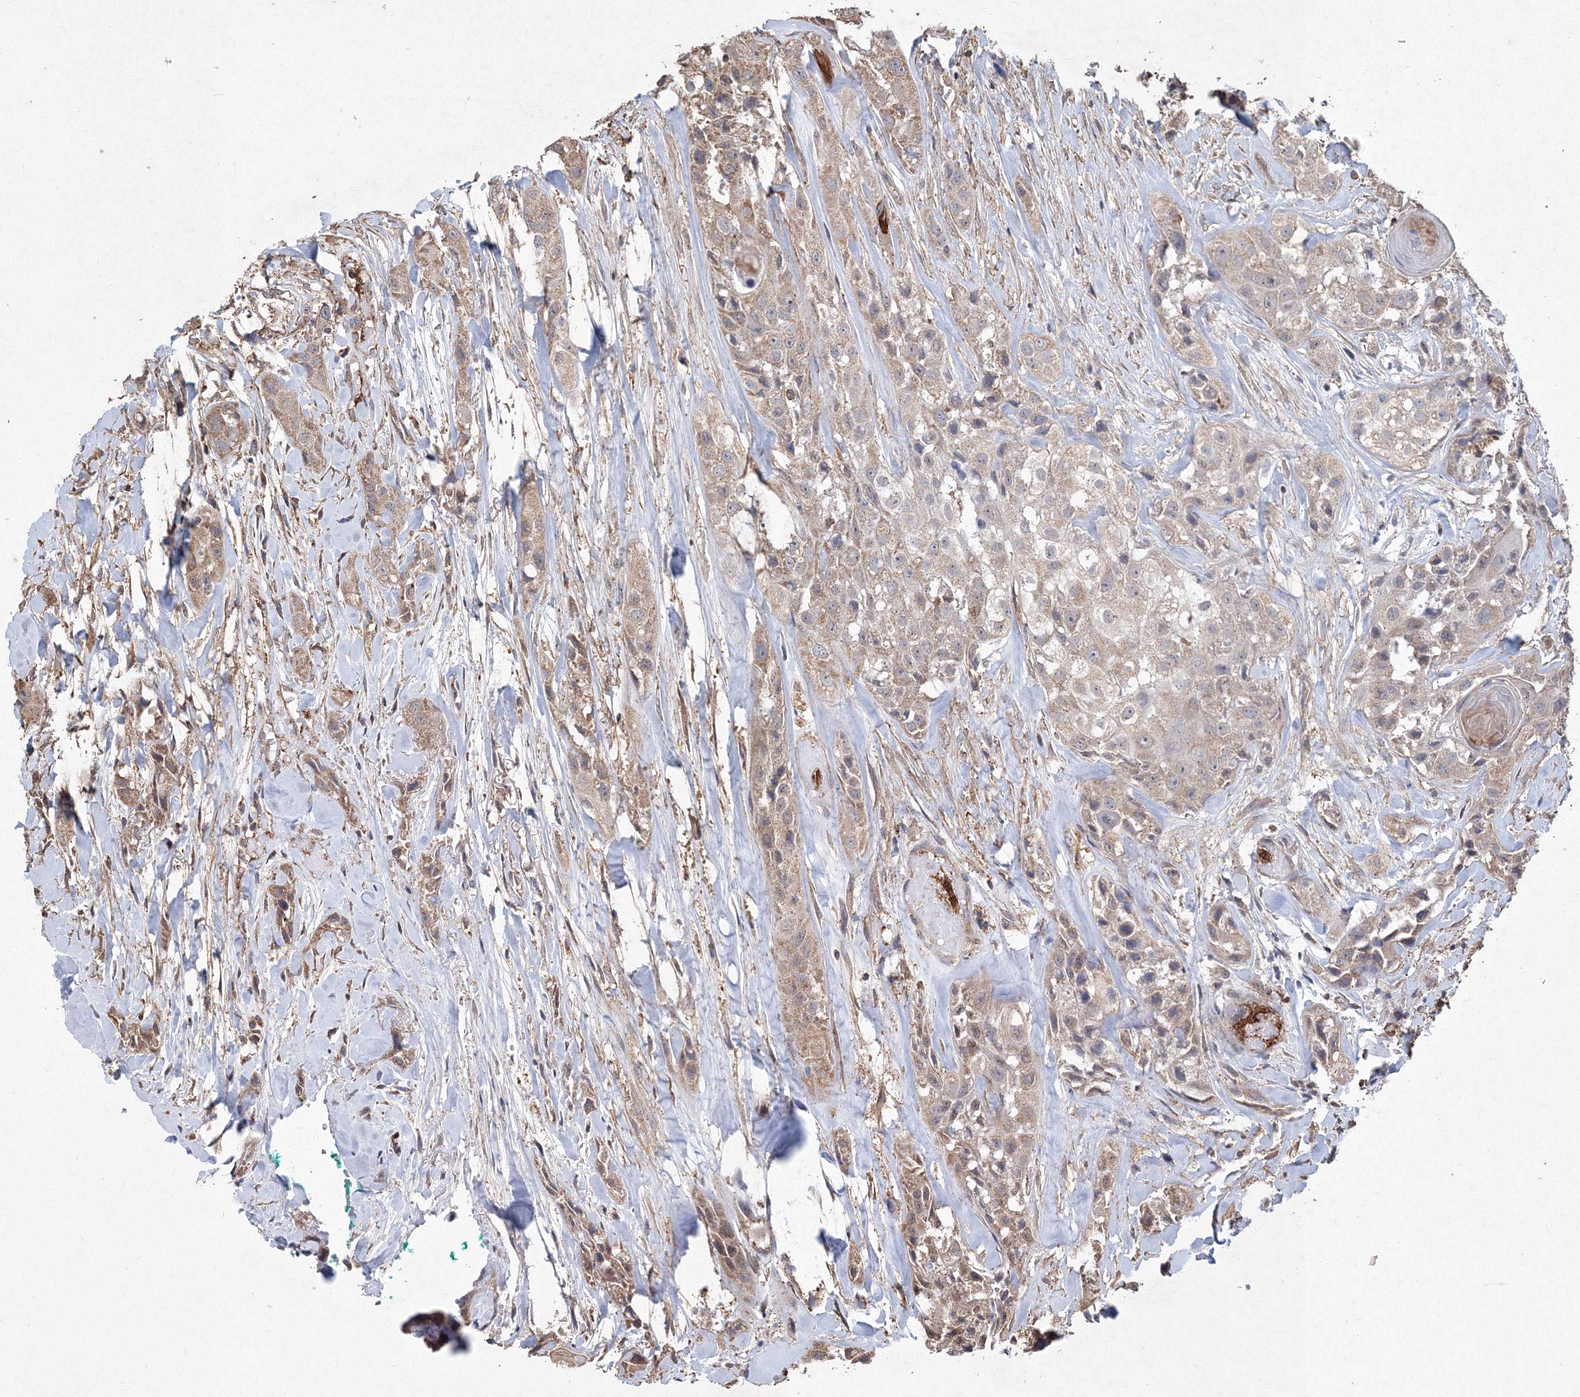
{"staining": {"intensity": "moderate", "quantity": "25%-75%", "location": "cytoplasmic/membranous"}, "tissue": "head and neck cancer", "cell_type": "Tumor cells", "image_type": "cancer", "snomed": [{"axis": "morphology", "description": "Normal tissue, NOS"}, {"axis": "morphology", "description": "Squamous cell carcinoma, NOS"}, {"axis": "topography", "description": "Skeletal muscle"}, {"axis": "topography", "description": "Head-Neck"}], "caption": "The micrograph reveals staining of head and neck cancer, revealing moderate cytoplasmic/membranous protein expression (brown color) within tumor cells.", "gene": "TMEM139", "patient": {"sex": "male", "age": 51}}